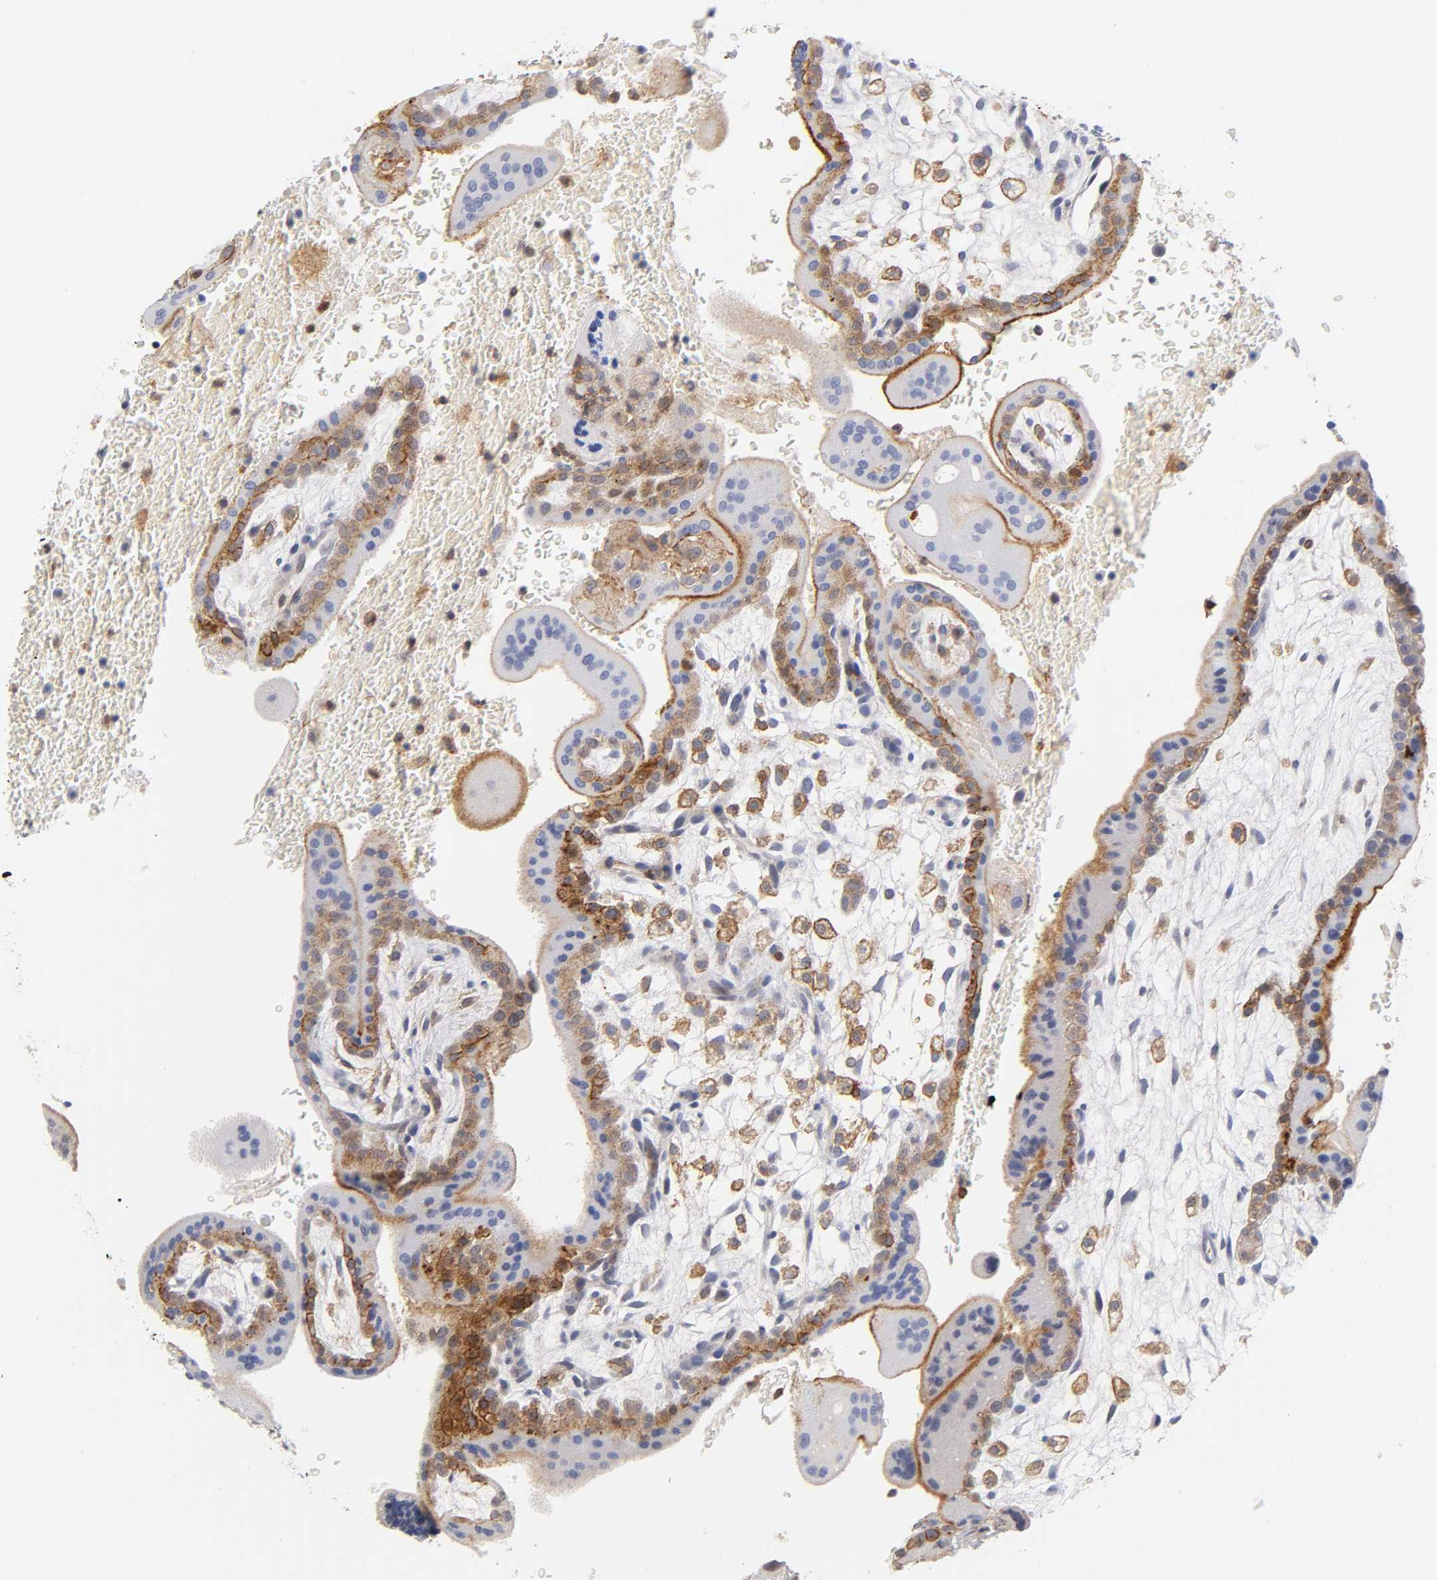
{"staining": {"intensity": "moderate", "quantity": "<25%", "location": "cytoplasmic/membranous"}, "tissue": "placenta", "cell_type": "Decidual cells", "image_type": "normal", "snomed": [{"axis": "morphology", "description": "Normal tissue, NOS"}, {"axis": "topography", "description": "Placenta"}], "caption": "IHC of benign human placenta reveals low levels of moderate cytoplasmic/membranous staining in about <25% of decidual cells. The protein is shown in brown color, while the nuclei are stained blue.", "gene": "ANXA7", "patient": {"sex": "female", "age": 35}}